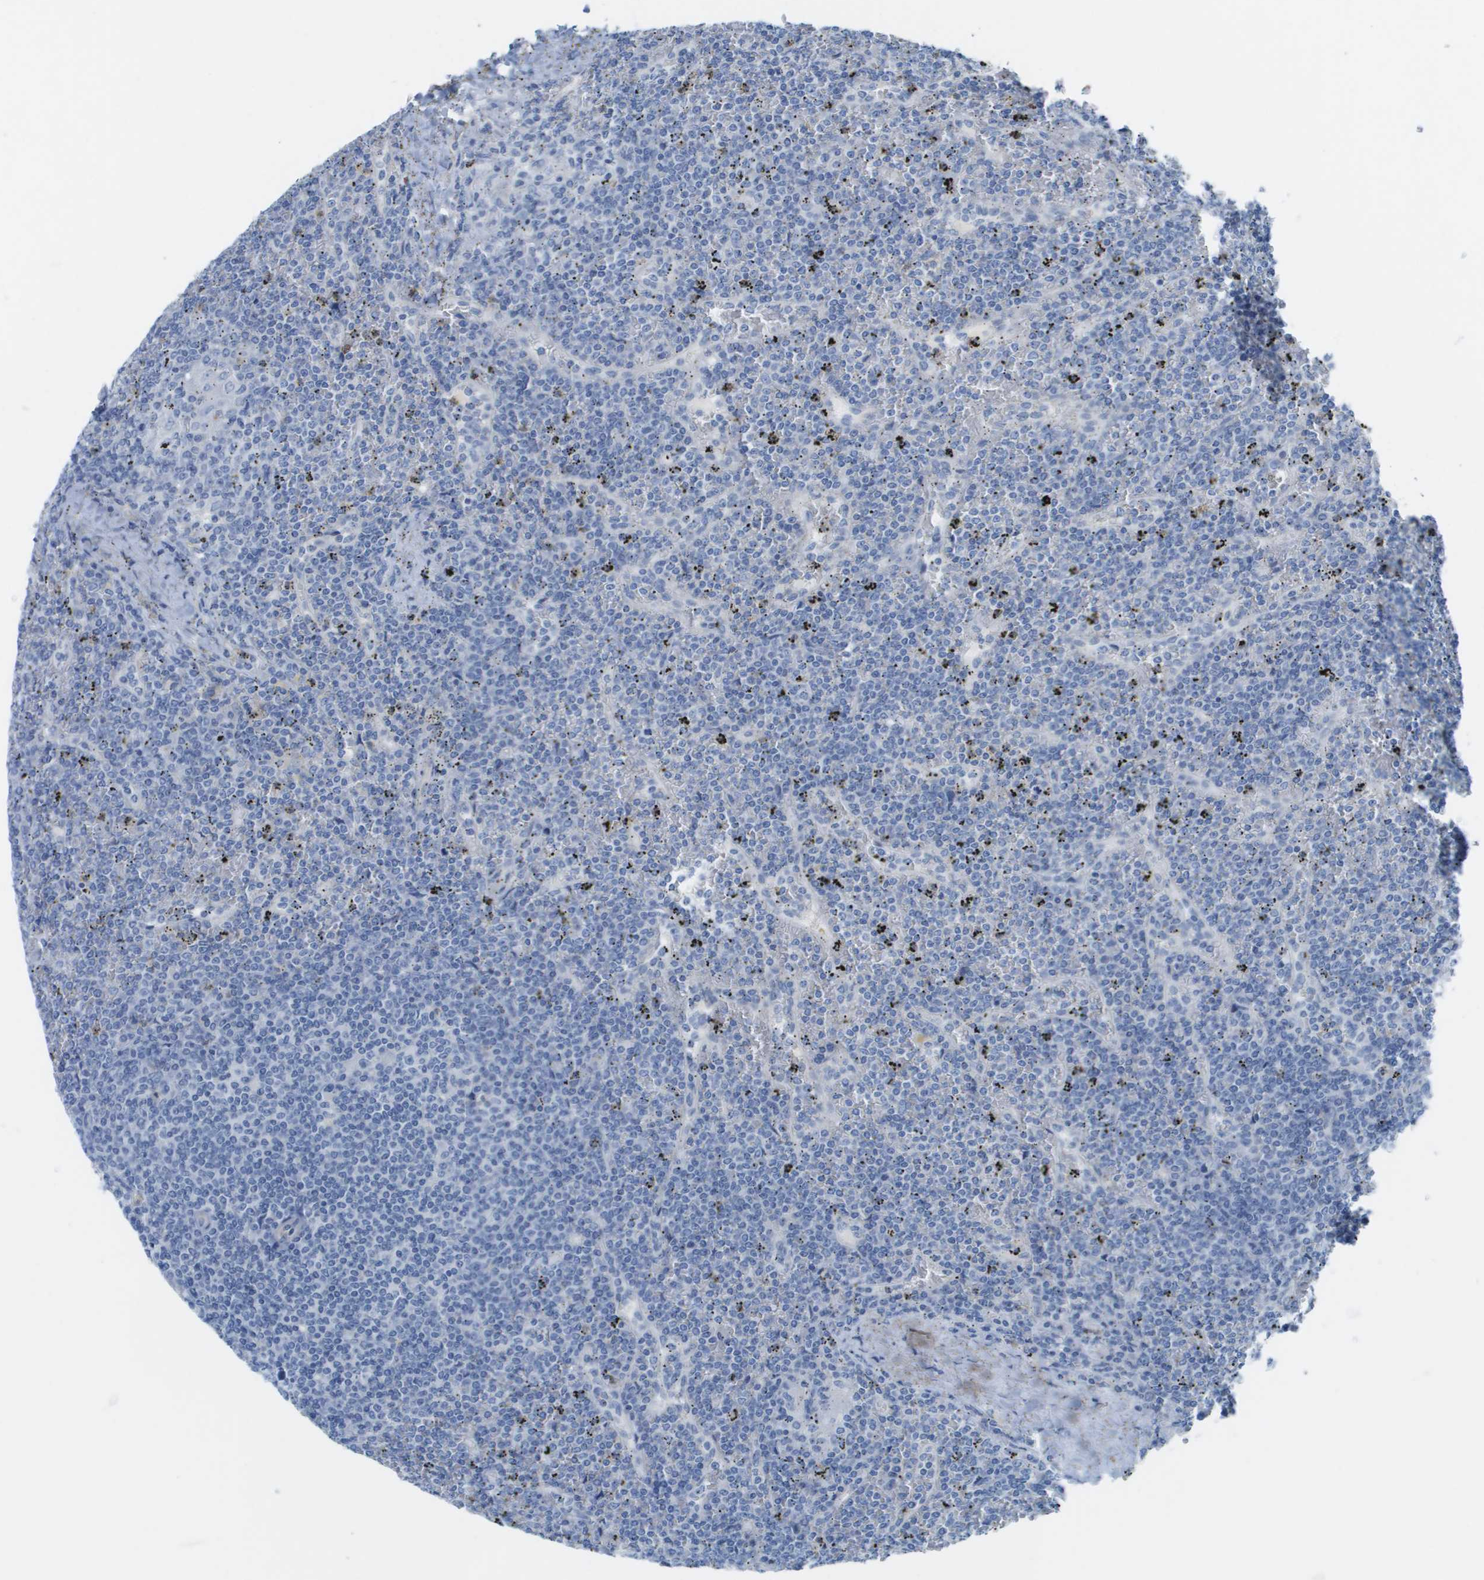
{"staining": {"intensity": "negative", "quantity": "none", "location": "none"}, "tissue": "lymphoma", "cell_type": "Tumor cells", "image_type": "cancer", "snomed": [{"axis": "morphology", "description": "Malignant lymphoma, non-Hodgkin's type, Low grade"}, {"axis": "topography", "description": "Spleen"}], "caption": "DAB immunohistochemical staining of human malignant lymphoma, non-Hodgkin's type (low-grade) displays no significant expression in tumor cells.", "gene": "CD46", "patient": {"sex": "female", "age": 19}}